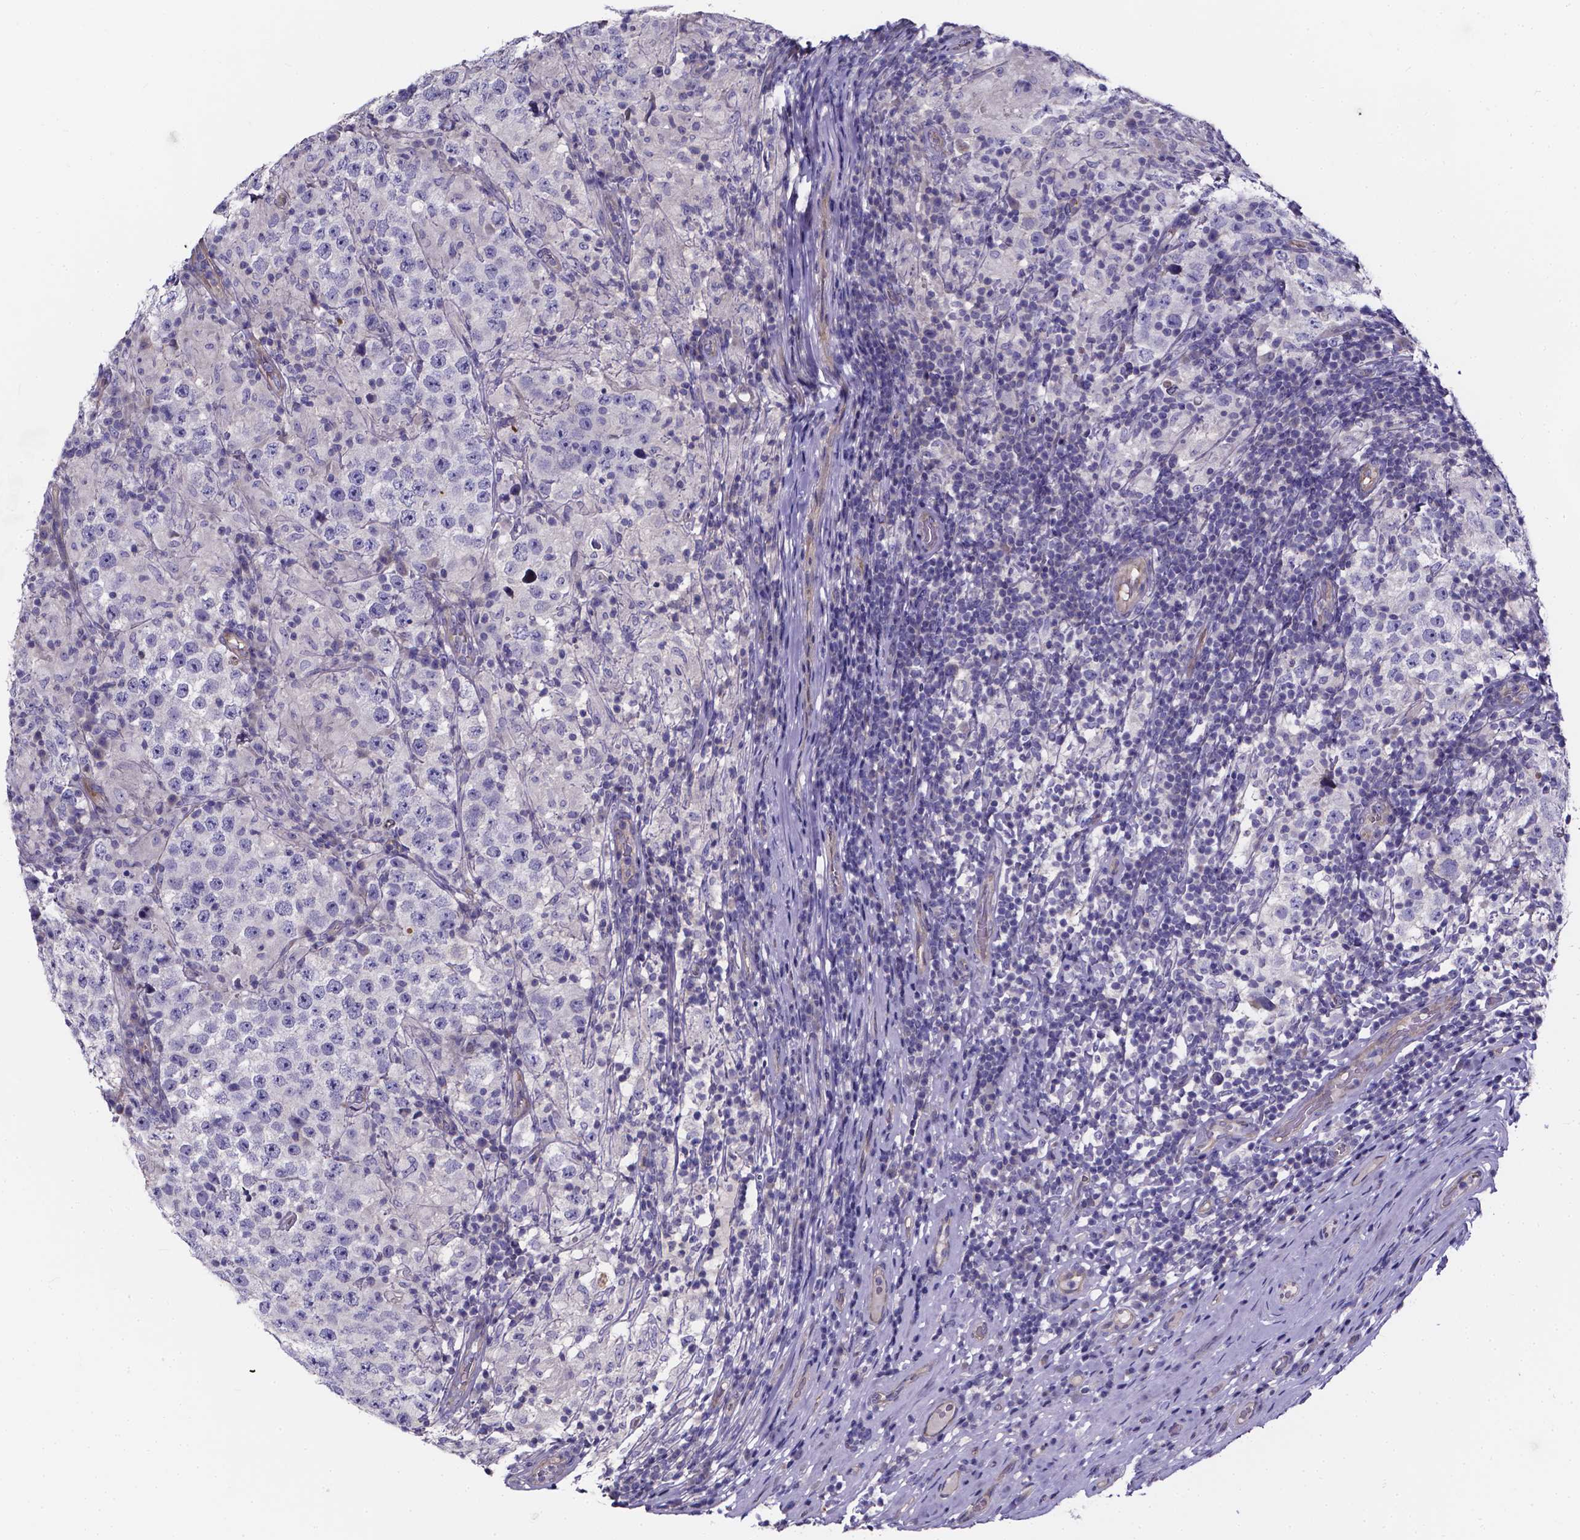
{"staining": {"intensity": "negative", "quantity": "none", "location": "none"}, "tissue": "testis cancer", "cell_type": "Tumor cells", "image_type": "cancer", "snomed": [{"axis": "morphology", "description": "Seminoma, NOS"}, {"axis": "morphology", "description": "Carcinoma, Embryonal, NOS"}, {"axis": "topography", "description": "Testis"}], "caption": "Tumor cells are negative for brown protein staining in testis seminoma. The staining is performed using DAB (3,3'-diaminobenzidine) brown chromogen with nuclei counter-stained in using hematoxylin.", "gene": "CACNG8", "patient": {"sex": "male", "age": 41}}